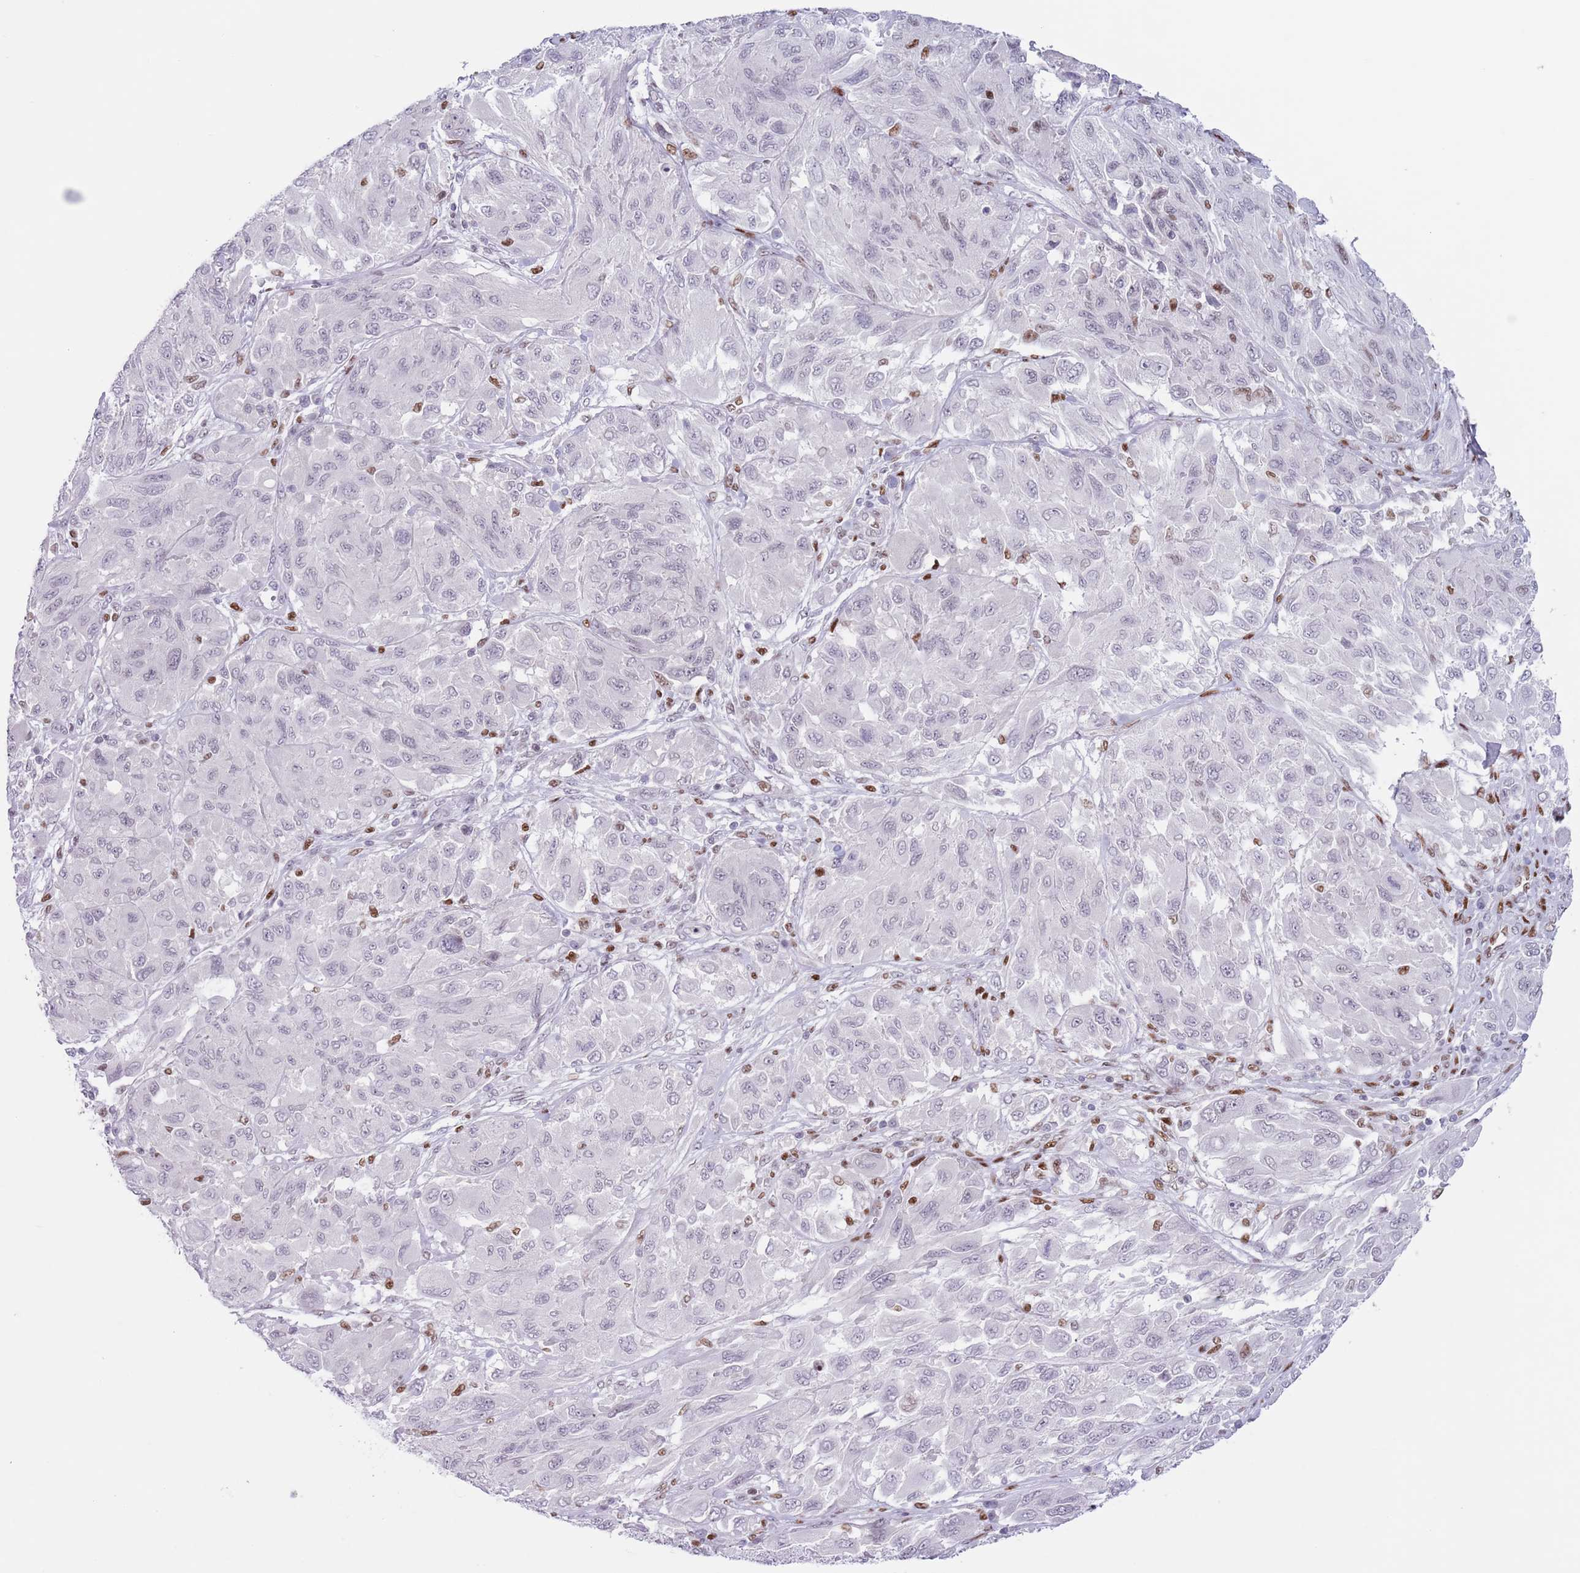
{"staining": {"intensity": "moderate", "quantity": "<25%", "location": "nuclear"}, "tissue": "melanoma", "cell_type": "Tumor cells", "image_type": "cancer", "snomed": [{"axis": "morphology", "description": "Malignant melanoma, NOS"}, {"axis": "topography", "description": "Skin"}], "caption": "Melanoma stained with a brown dye reveals moderate nuclear positive positivity in about <25% of tumor cells.", "gene": "MFSD10", "patient": {"sex": "female", "age": 91}}